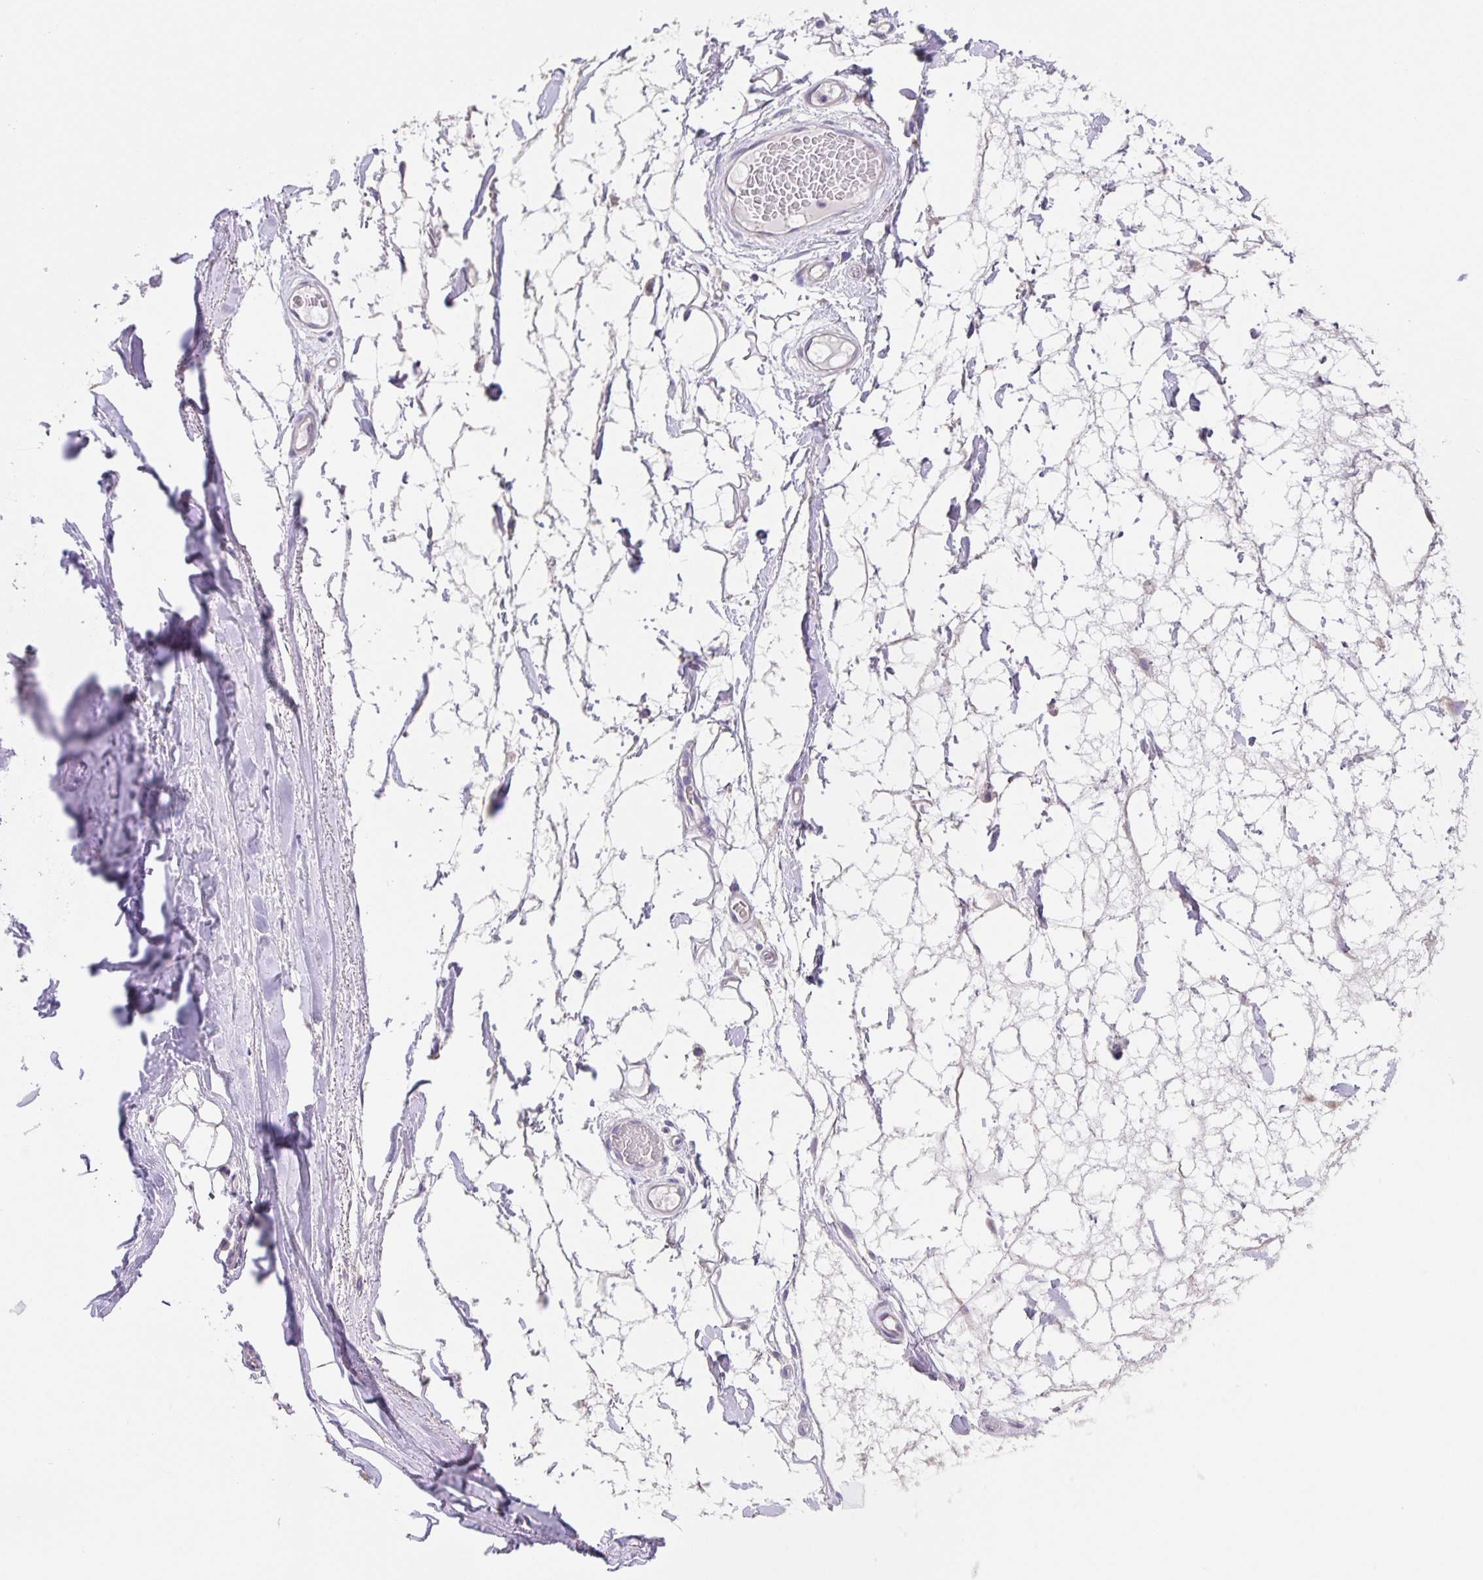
{"staining": {"intensity": "negative", "quantity": "none", "location": "none"}, "tissue": "adipose tissue", "cell_type": "Adipocytes", "image_type": "normal", "snomed": [{"axis": "morphology", "description": "Normal tissue, NOS"}, {"axis": "topography", "description": "Lymph node"}, {"axis": "topography", "description": "Cartilage tissue"}, {"axis": "topography", "description": "Nasopharynx"}], "caption": "This is an immunohistochemistry (IHC) image of unremarkable adipose tissue. There is no staining in adipocytes.", "gene": "PRR36", "patient": {"sex": "male", "age": 63}}